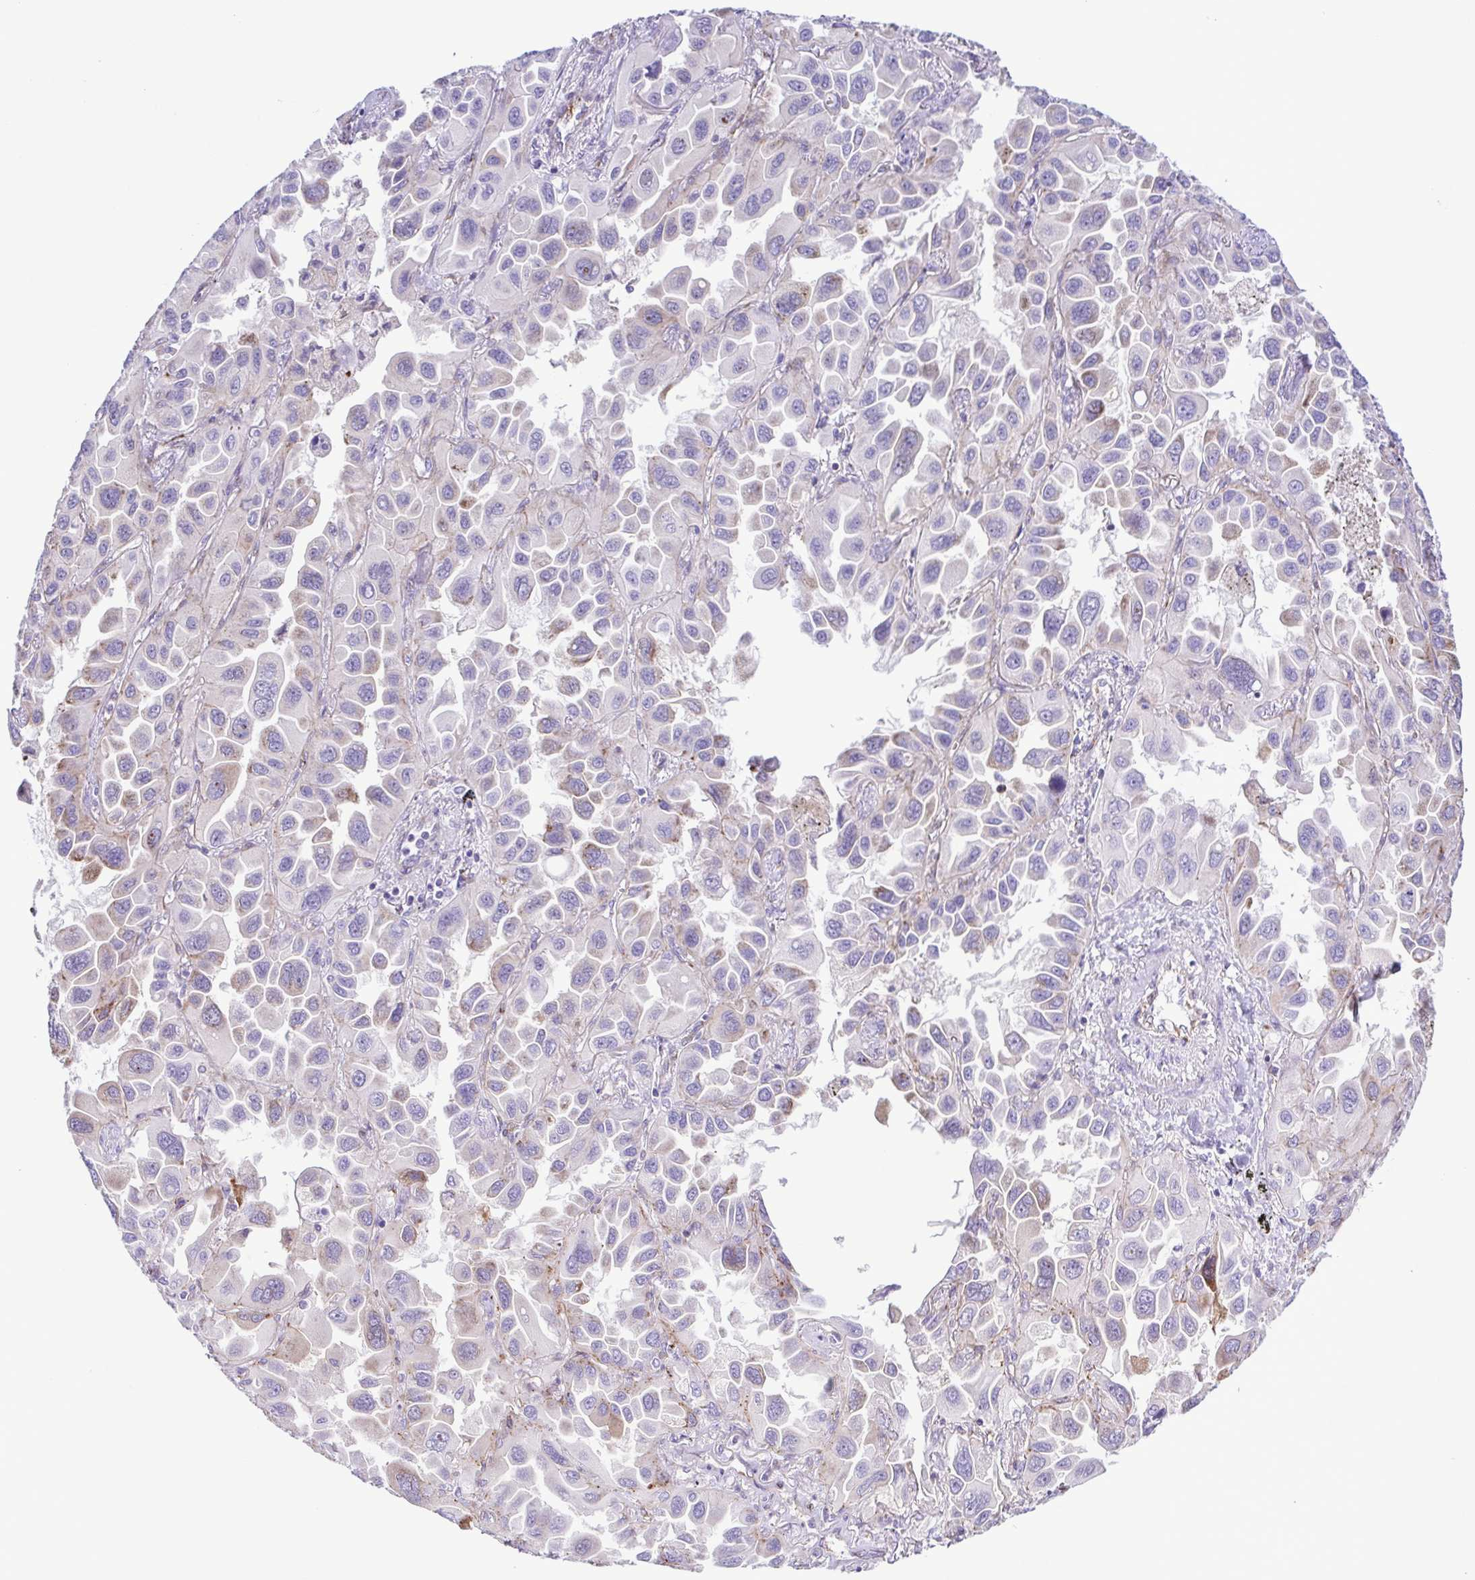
{"staining": {"intensity": "weak", "quantity": "<25%", "location": "cytoplasmic/membranous"}, "tissue": "lung cancer", "cell_type": "Tumor cells", "image_type": "cancer", "snomed": [{"axis": "morphology", "description": "Adenocarcinoma, NOS"}, {"axis": "topography", "description": "Lung"}], "caption": "Protein analysis of adenocarcinoma (lung) shows no significant positivity in tumor cells.", "gene": "FLT1", "patient": {"sex": "male", "age": 64}}